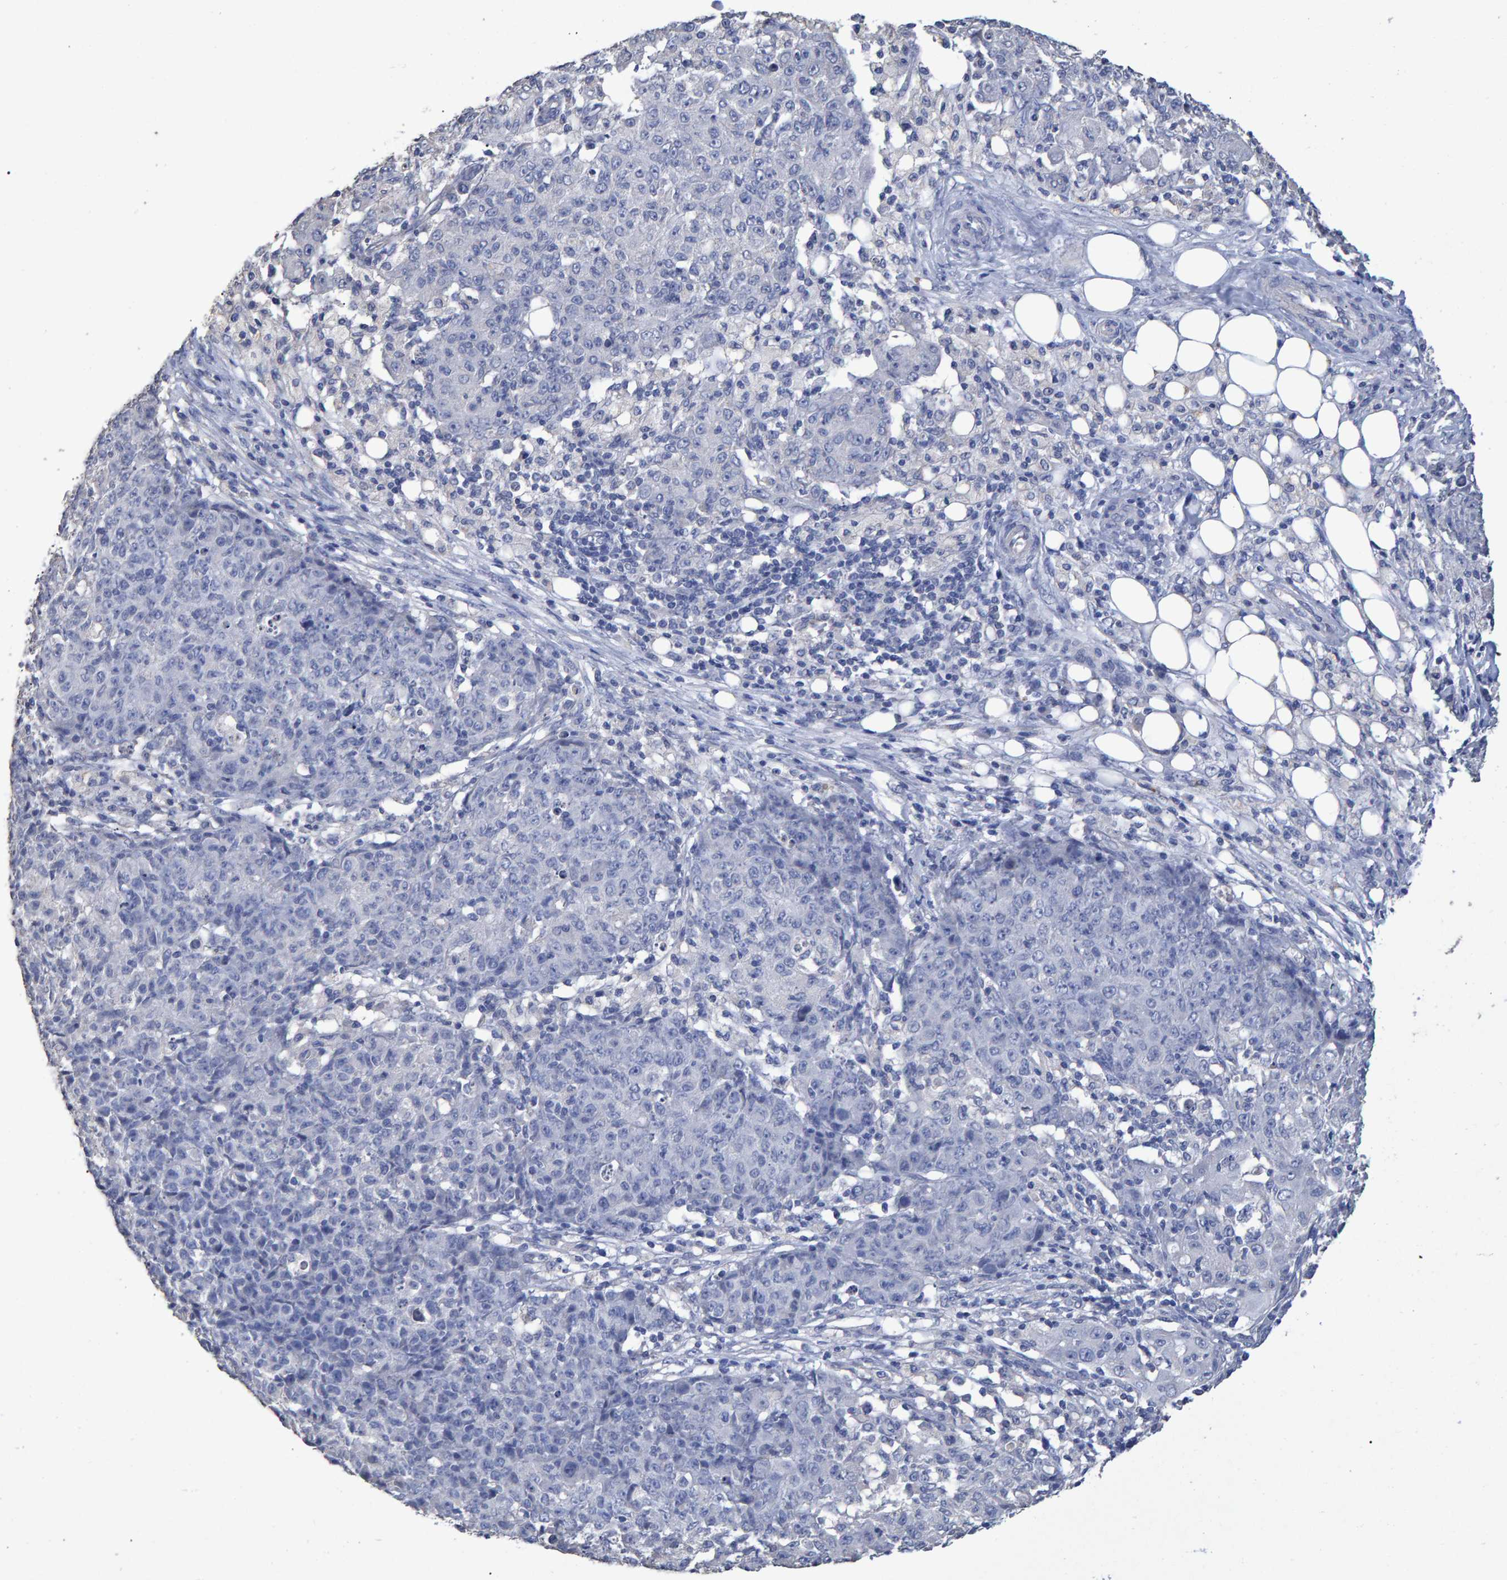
{"staining": {"intensity": "negative", "quantity": "none", "location": "none"}, "tissue": "ovarian cancer", "cell_type": "Tumor cells", "image_type": "cancer", "snomed": [{"axis": "morphology", "description": "Carcinoma, endometroid"}, {"axis": "topography", "description": "Ovary"}], "caption": "The micrograph demonstrates no staining of tumor cells in ovarian cancer (endometroid carcinoma). (Immunohistochemistry (ihc), brightfield microscopy, high magnification).", "gene": "HEMGN", "patient": {"sex": "female", "age": 42}}